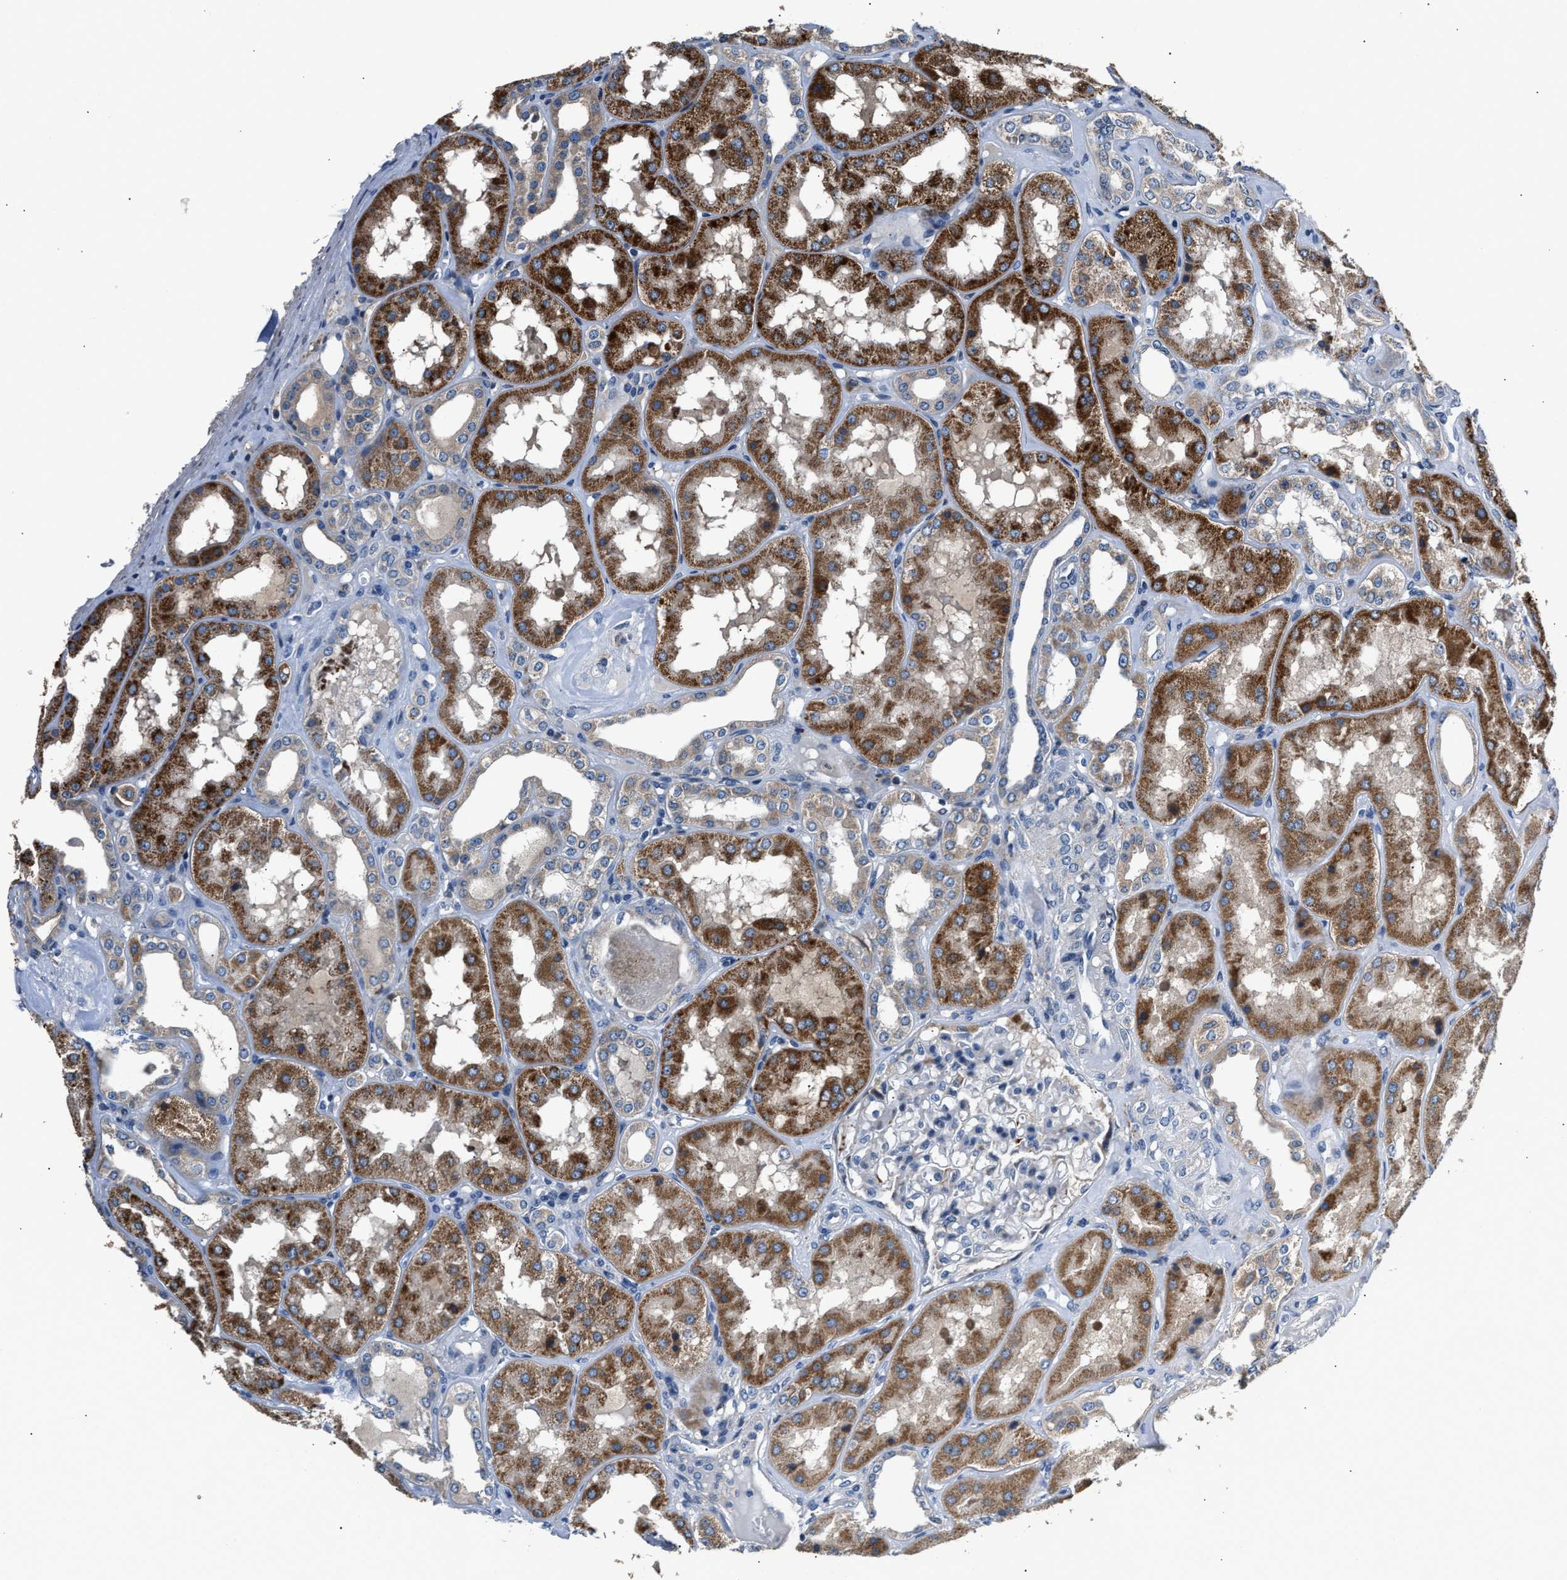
{"staining": {"intensity": "negative", "quantity": "none", "location": "none"}, "tissue": "kidney", "cell_type": "Cells in glomeruli", "image_type": "normal", "snomed": [{"axis": "morphology", "description": "Normal tissue, NOS"}, {"axis": "topography", "description": "Kidney"}], "caption": "This is an immunohistochemistry (IHC) histopathology image of unremarkable kidney. There is no expression in cells in glomeruli.", "gene": "DNAJC24", "patient": {"sex": "female", "age": 56}}